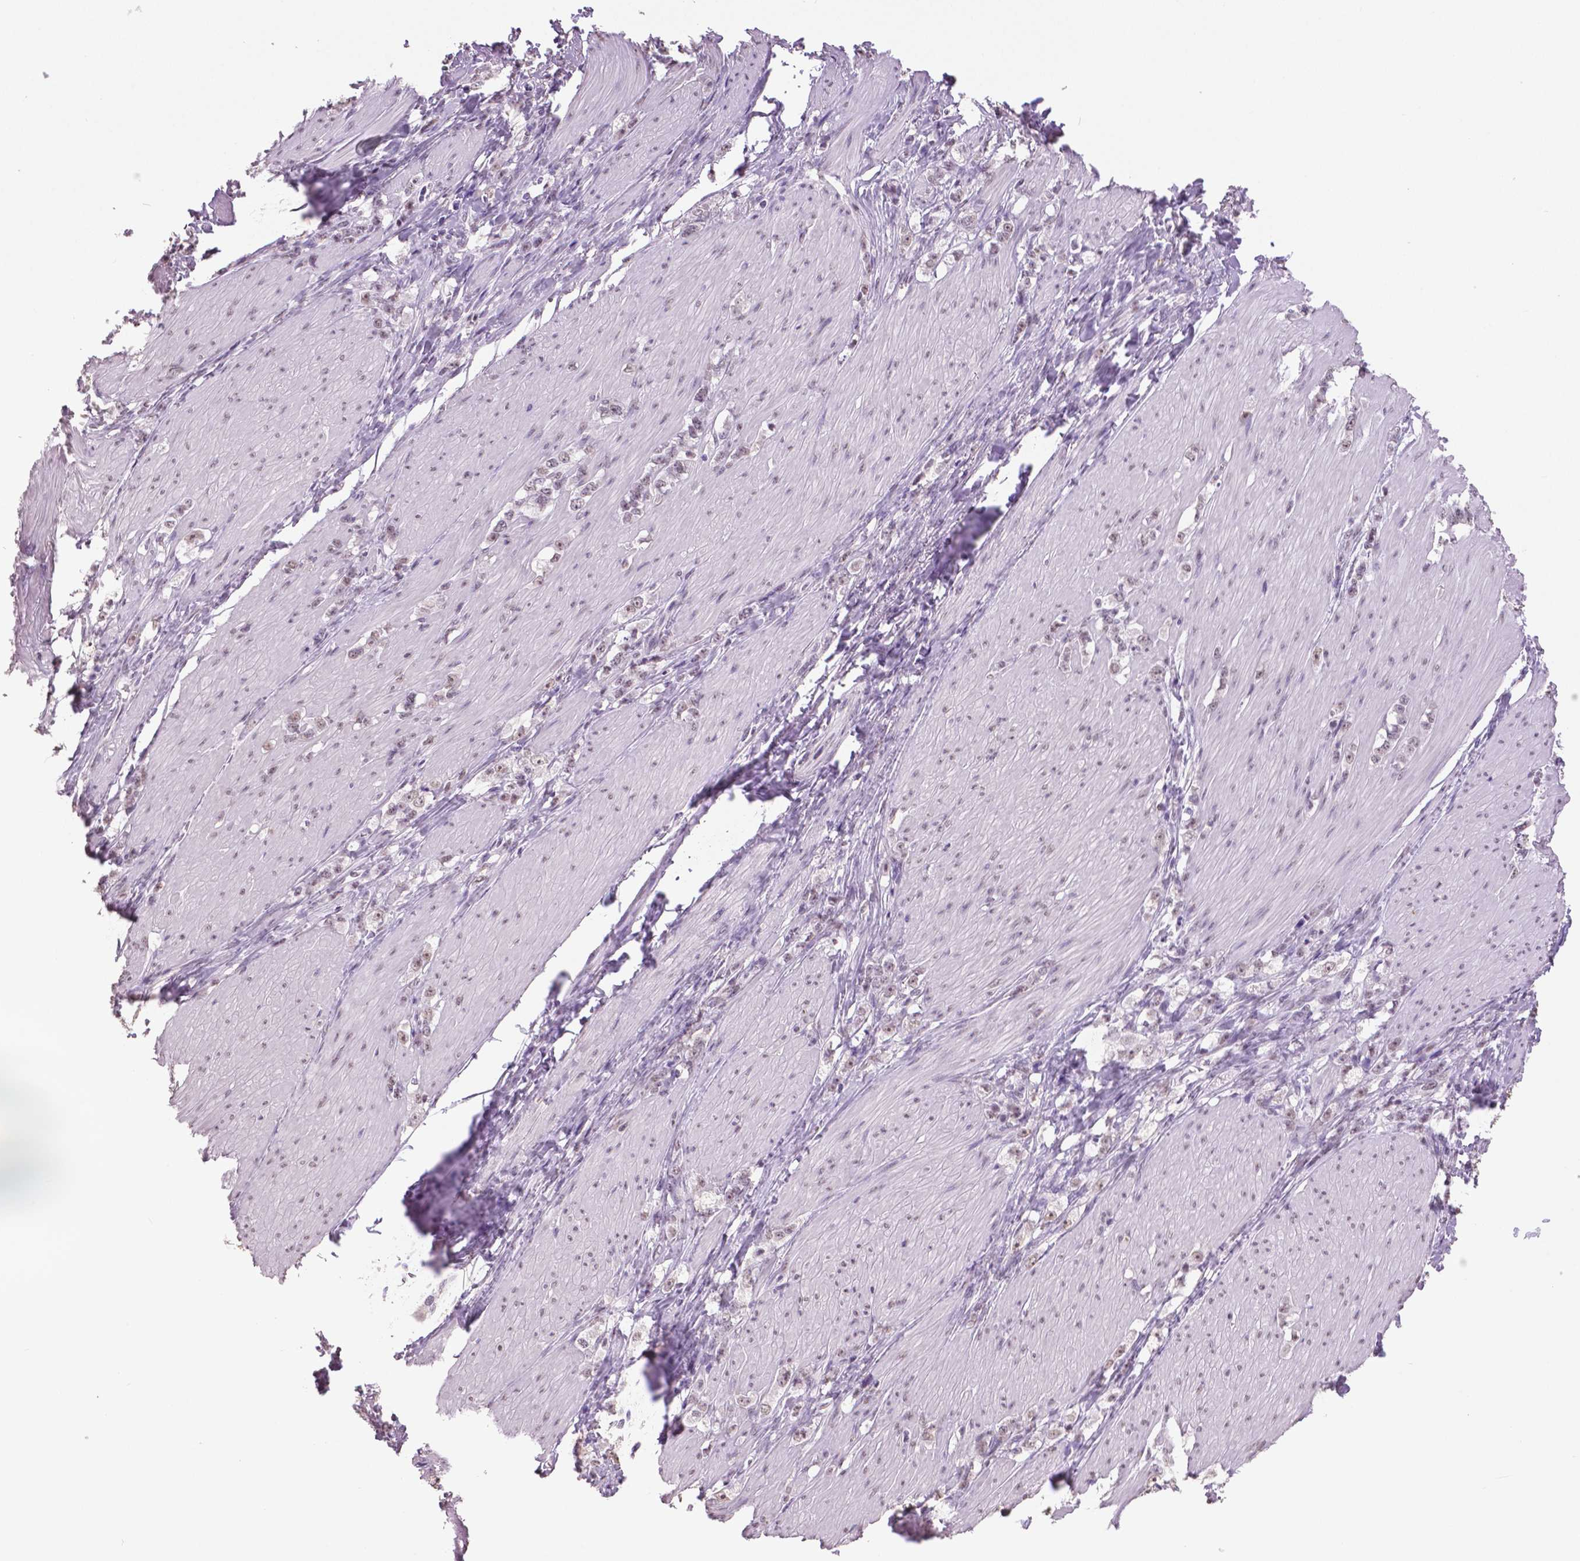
{"staining": {"intensity": "negative", "quantity": "none", "location": "none"}, "tissue": "stomach cancer", "cell_type": "Tumor cells", "image_type": "cancer", "snomed": [{"axis": "morphology", "description": "Adenocarcinoma, NOS"}, {"axis": "topography", "description": "Stomach, lower"}], "caption": "Tumor cells are negative for protein expression in human stomach adenocarcinoma.", "gene": "IGF2BP1", "patient": {"sex": "male", "age": 88}}